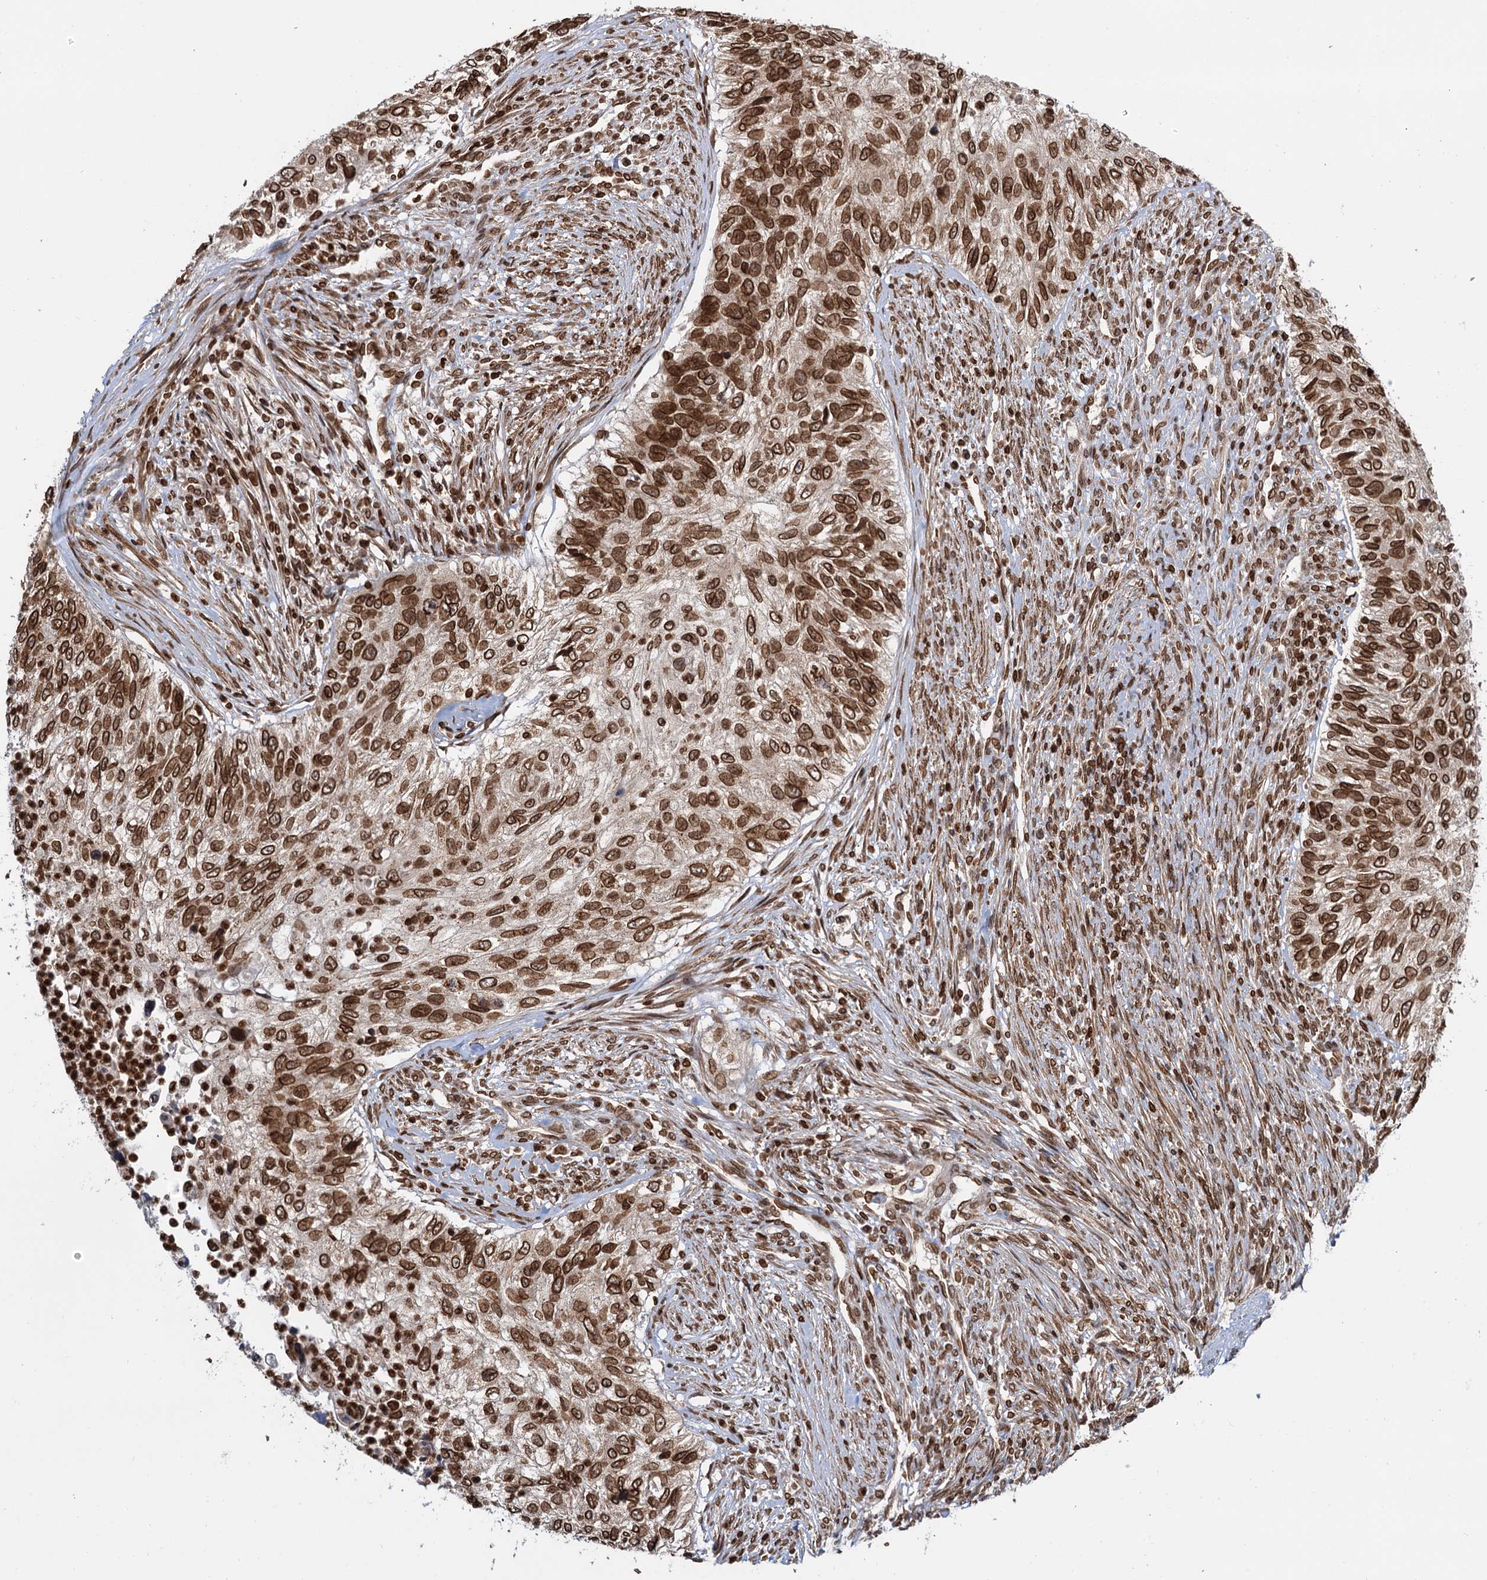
{"staining": {"intensity": "strong", "quantity": ">75%", "location": "cytoplasmic/membranous,nuclear"}, "tissue": "urothelial cancer", "cell_type": "Tumor cells", "image_type": "cancer", "snomed": [{"axis": "morphology", "description": "Urothelial carcinoma, High grade"}, {"axis": "topography", "description": "Urinary bladder"}], "caption": "Strong cytoplasmic/membranous and nuclear positivity for a protein is identified in about >75% of tumor cells of high-grade urothelial carcinoma using immunohistochemistry (IHC).", "gene": "ZC3H13", "patient": {"sex": "female", "age": 60}}